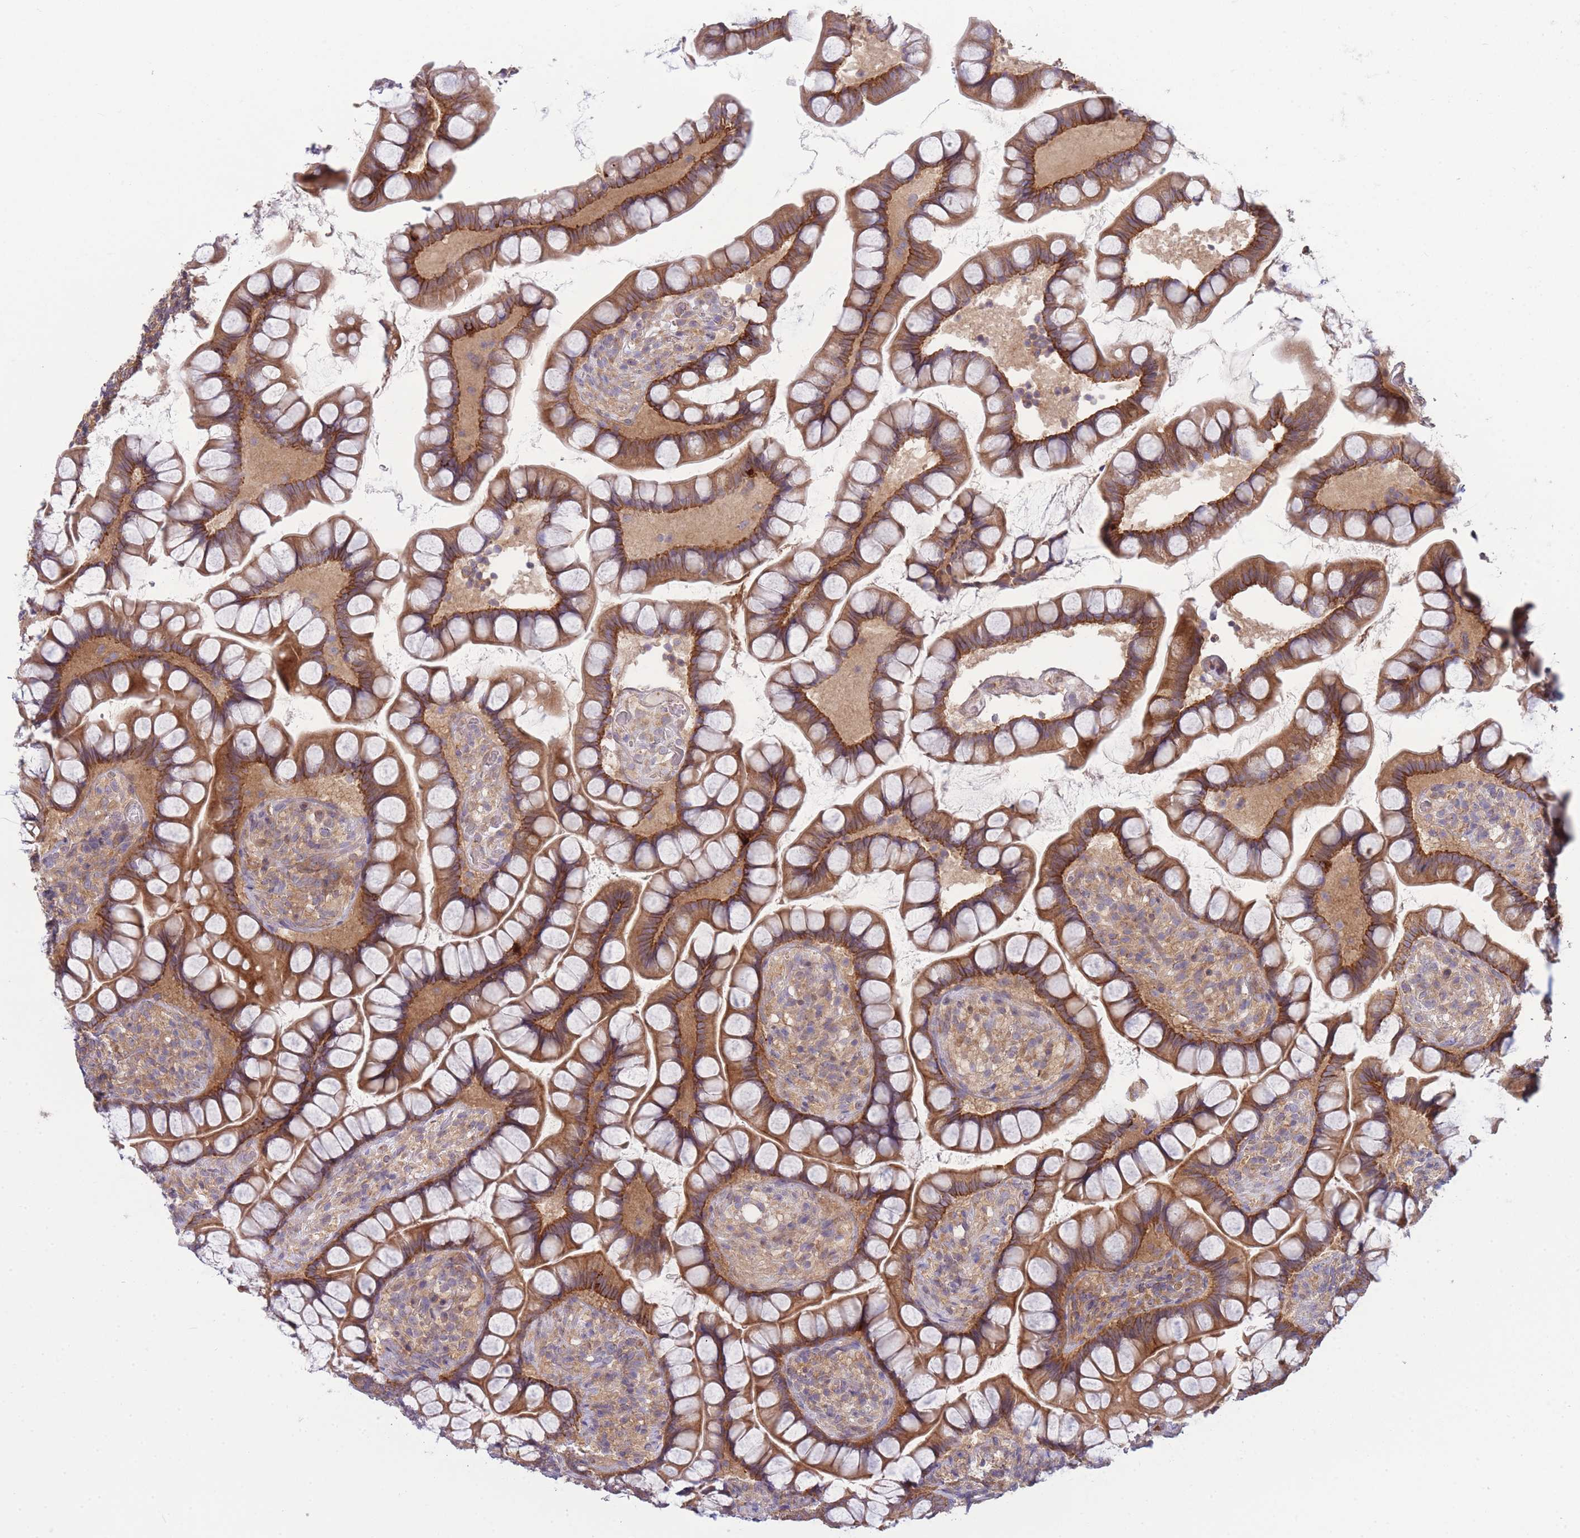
{"staining": {"intensity": "moderate", "quantity": ">75%", "location": "cytoplasmic/membranous"}, "tissue": "small intestine", "cell_type": "Glandular cells", "image_type": "normal", "snomed": [{"axis": "morphology", "description": "Normal tissue, NOS"}, {"axis": "topography", "description": "Small intestine"}], "caption": "A brown stain shows moderate cytoplasmic/membranous positivity of a protein in glandular cells of benign small intestine.", "gene": "PFDN6", "patient": {"sex": "male", "age": 70}}